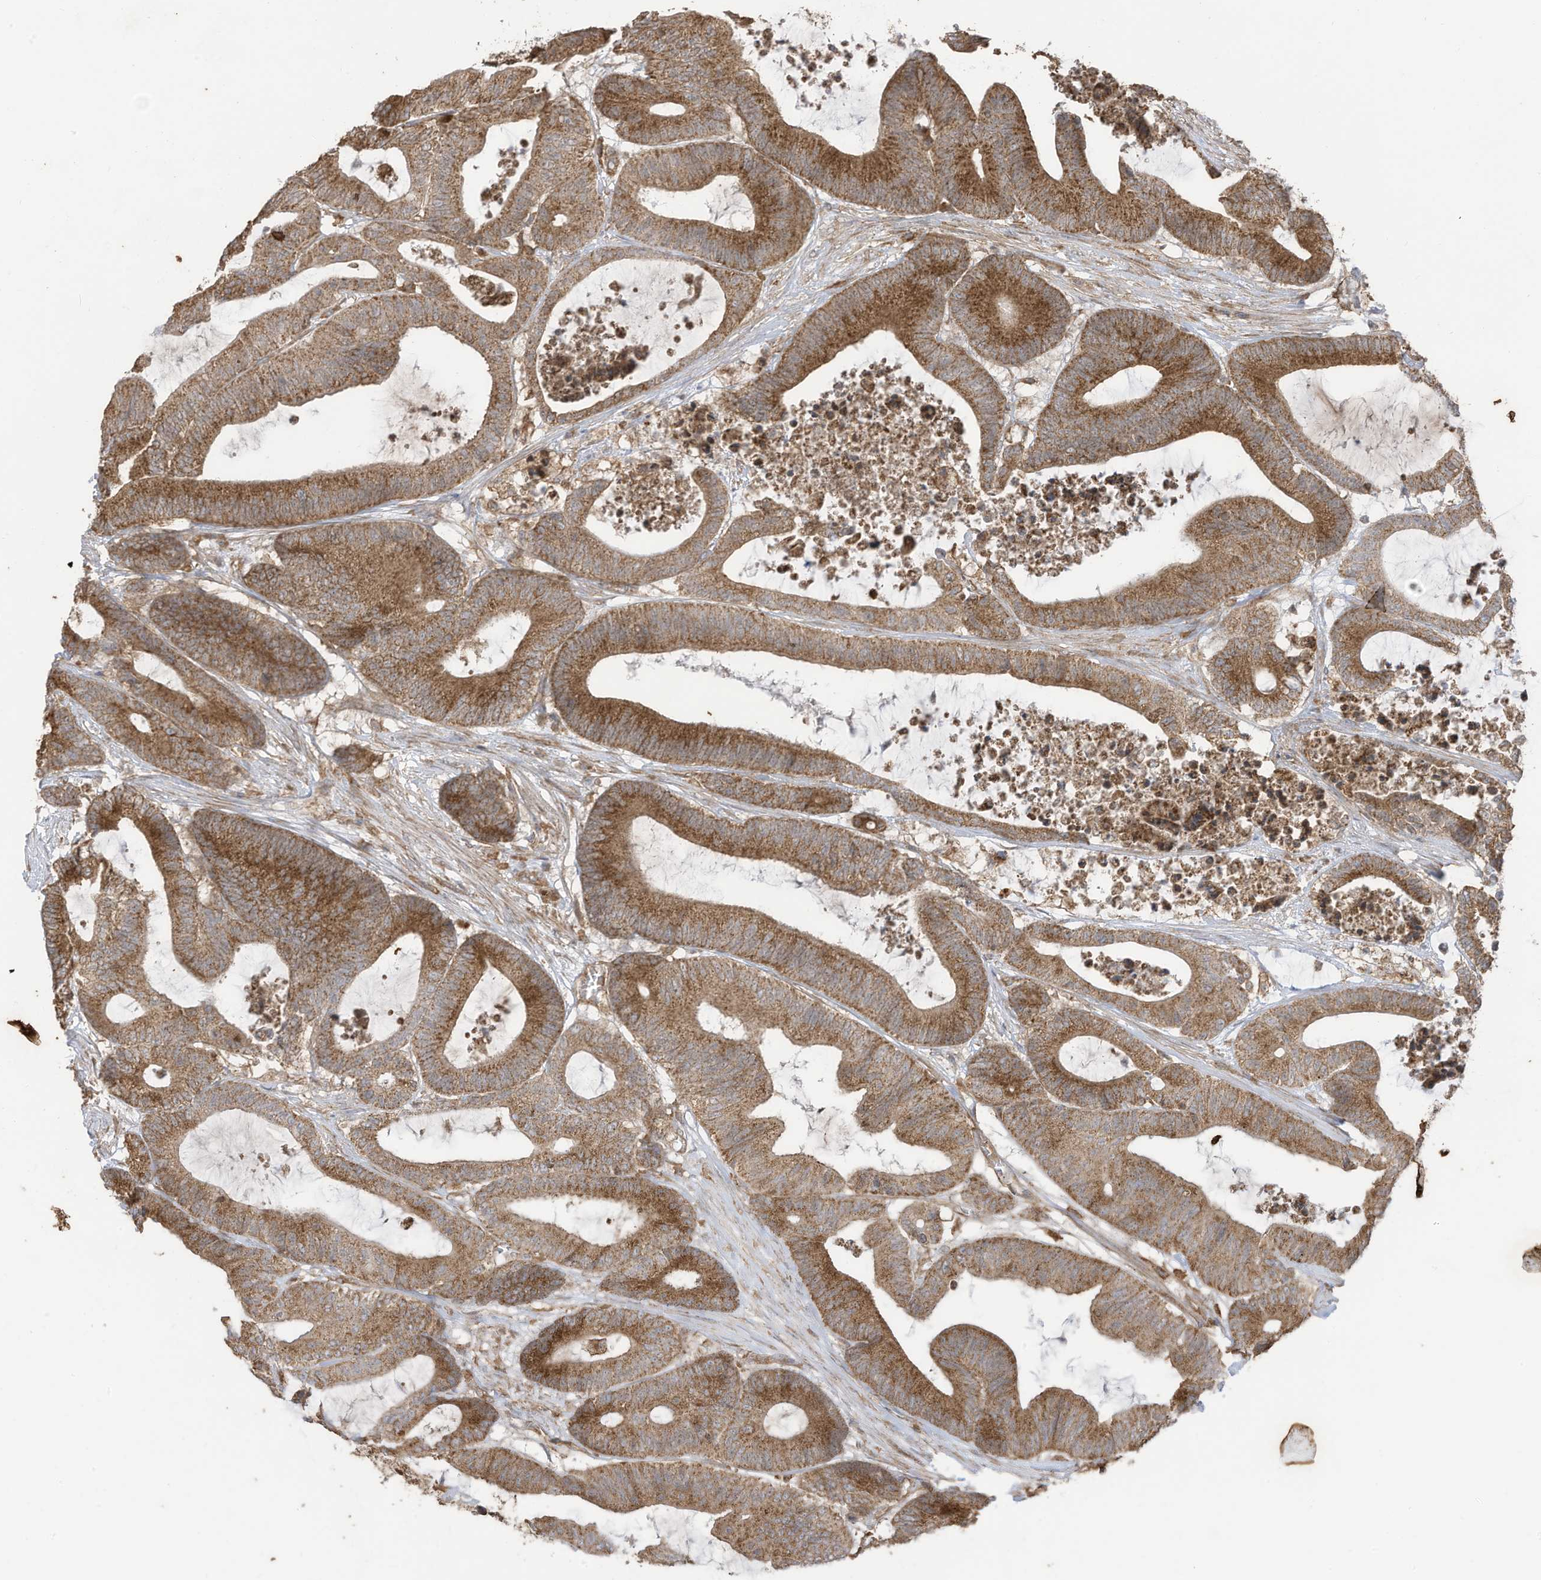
{"staining": {"intensity": "moderate", "quantity": ">75%", "location": "cytoplasmic/membranous"}, "tissue": "colorectal cancer", "cell_type": "Tumor cells", "image_type": "cancer", "snomed": [{"axis": "morphology", "description": "Adenocarcinoma, NOS"}, {"axis": "topography", "description": "Colon"}], "caption": "This photomicrograph shows adenocarcinoma (colorectal) stained with IHC to label a protein in brown. The cytoplasmic/membranous of tumor cells show moderate positivity for the protein. Nuclei are counter-stained blue.", "gene": "CGAS", "patient": {"sex": "female", "age": 84}}